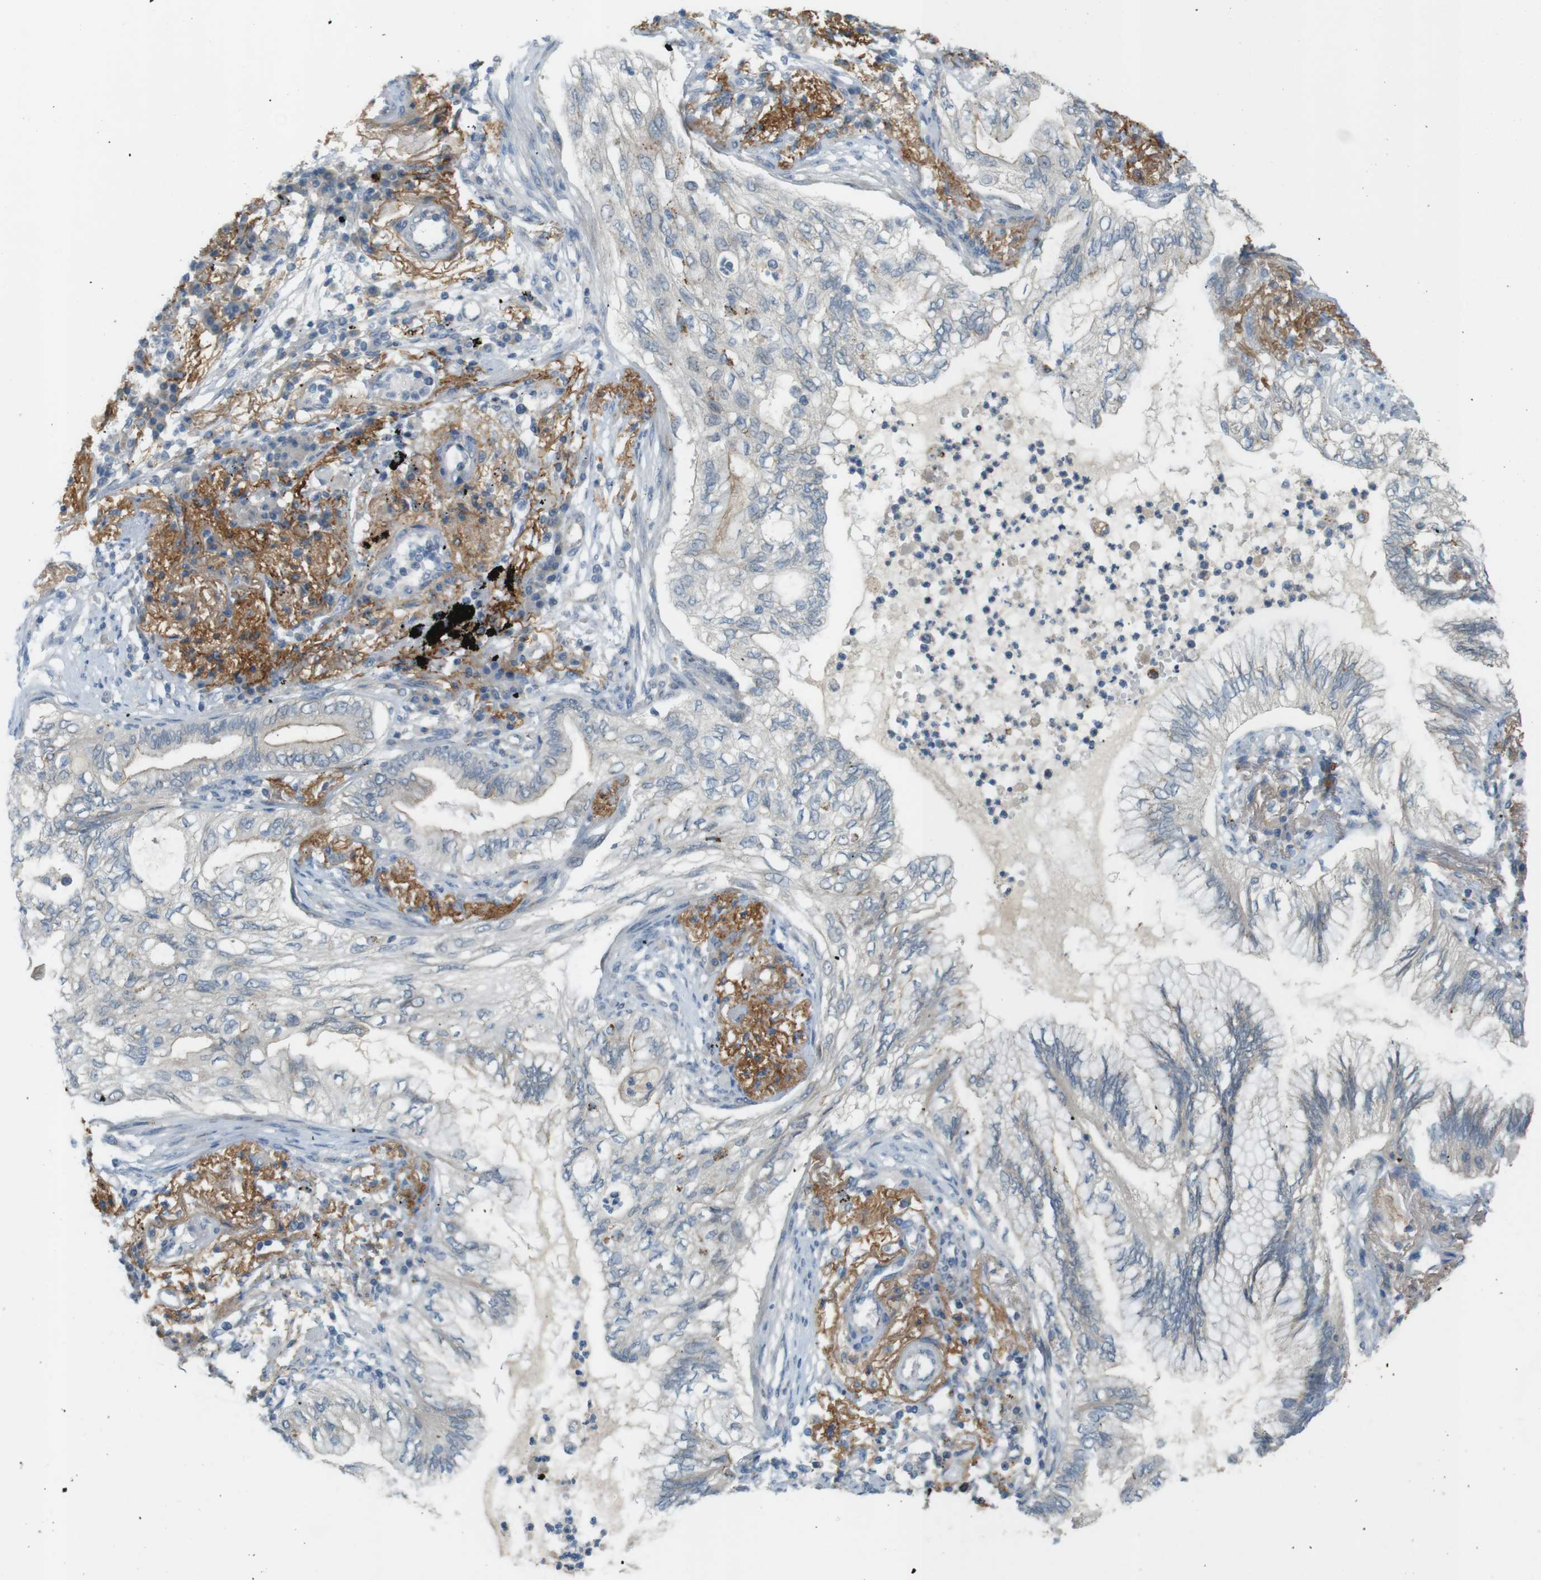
{"staining": {"intensity": "weak", "quantity": "25%-75%", "location": "cytoplasmic/membranous"}, "tissue": "lung cancer", "cell_type": "Tumor cells", "image_type": "cancer", "snomed": [{"axis": "morphology", "description": "Normal tissue, NOS"}, {"axis": "morphology", "description": "Adenocarcinoma, NOS"}, {"axis": "topography", "description": "Bronchus"}, {"axis": "topography", "description": "Lung"}], "caption": "Tumor cells reveal low levels of weak cytoplasmic/membranous positivity in about 25%-75% of cells in adenocarcinoma (lung).", "gene": "UGT8", "patient": {"sex": "female", "age": 70}}